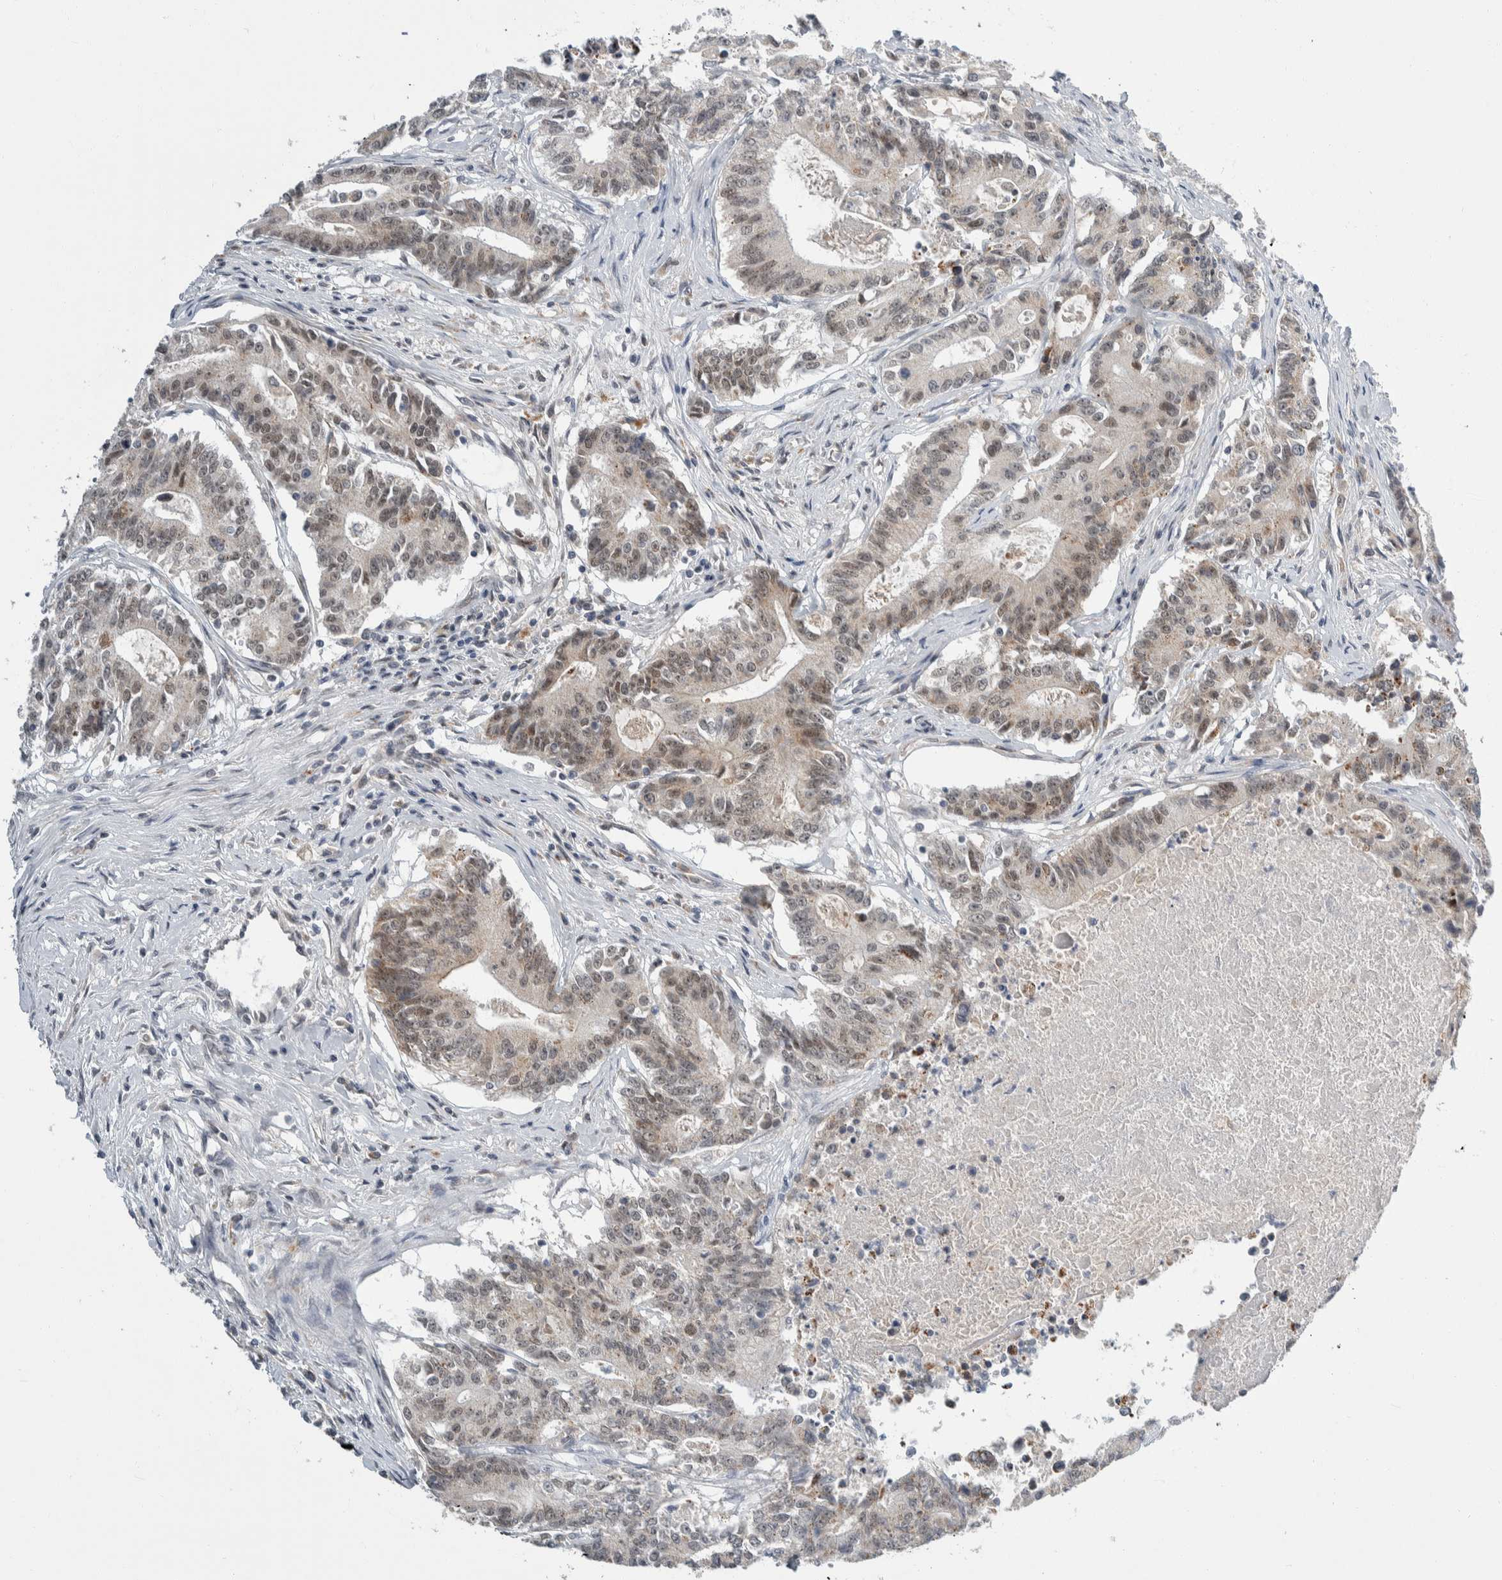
{"staining": {"intensity": "weak", "quantity": "<25%", "location": "cytoplasmic/membranous"}, "tissue": "colorectal cancer", "cell_type": "Tumor cells", "image_type": "cancer", "snomed": [{"axis": "morphology", "description": "Adenocarcinoma, NOS"}, {"axis": "topography", "description": "Colon"}], "caption": "Immunohistochemical staining of colorectal adenocarcinoma shows no significant staining in tumor cells.", "gene": "SHPK", "patient": {"sex": "female", "age": 77}}